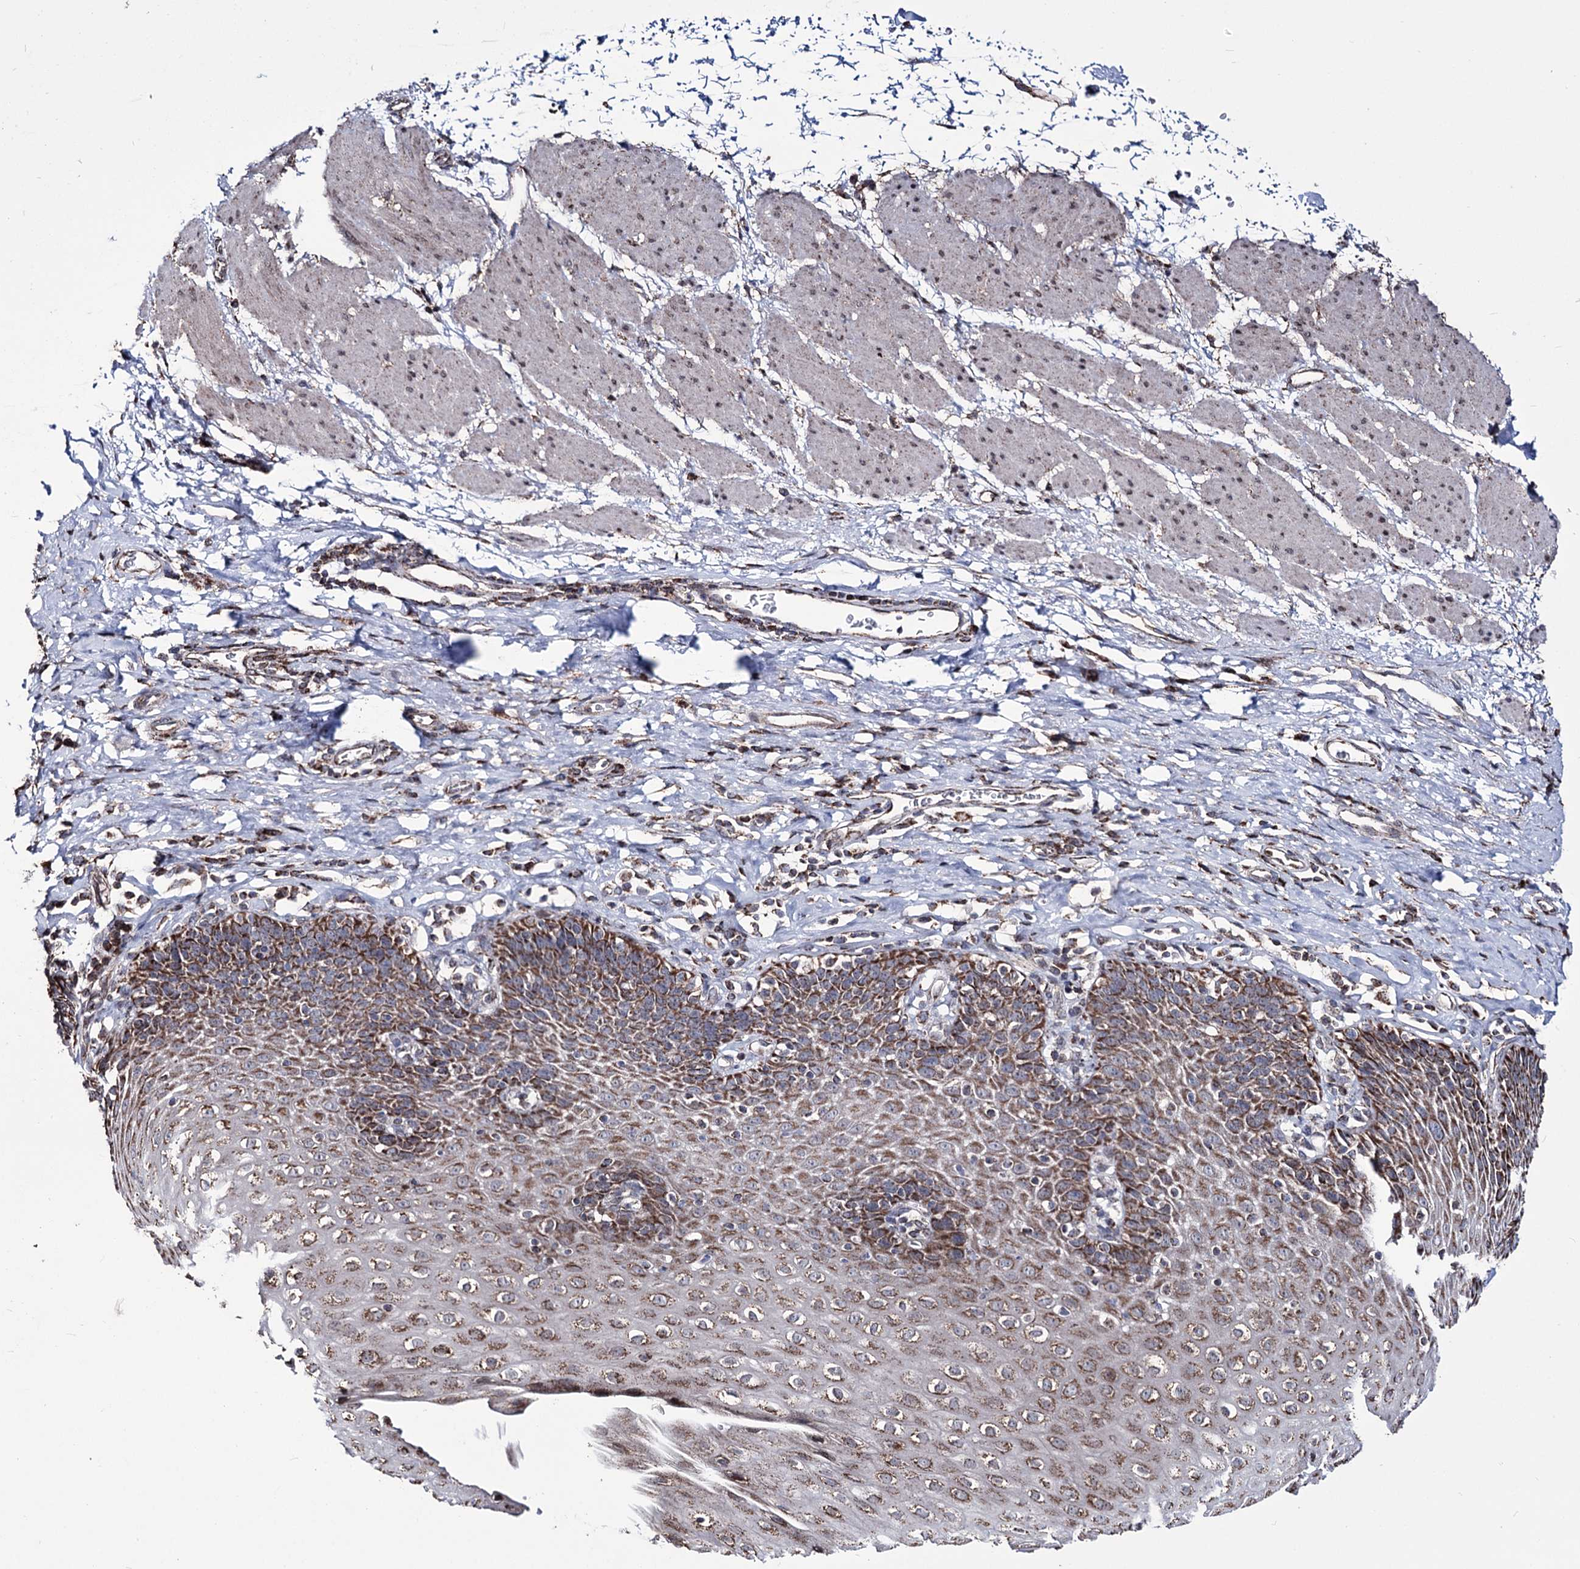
{"staining": {"intensity": "moderate", "quantity": ">75%", "location": "cytoplasmic/membranous"}, "tissue": "esophagus", "cell_type": "Squamous epithelial cells", "image_type": "normal", "snomed": [{"axis": "morphology", "description": "Normal tissue, NOS"}, {"axis": "topography", "description": "Esophagus"}], "caption": "Moderate cytoplasmic/membranous expression is identified in about >75% of squamous epithelial cells in normal esophagus. The staining was performed using DAB (3,3'-diaminobenzidine), with brown indicating positive protein expression. Nuclei are stained blue with hematoxylin.", "gene": "CREB3L4", "patient": {"sex": "female", "age": 61}}